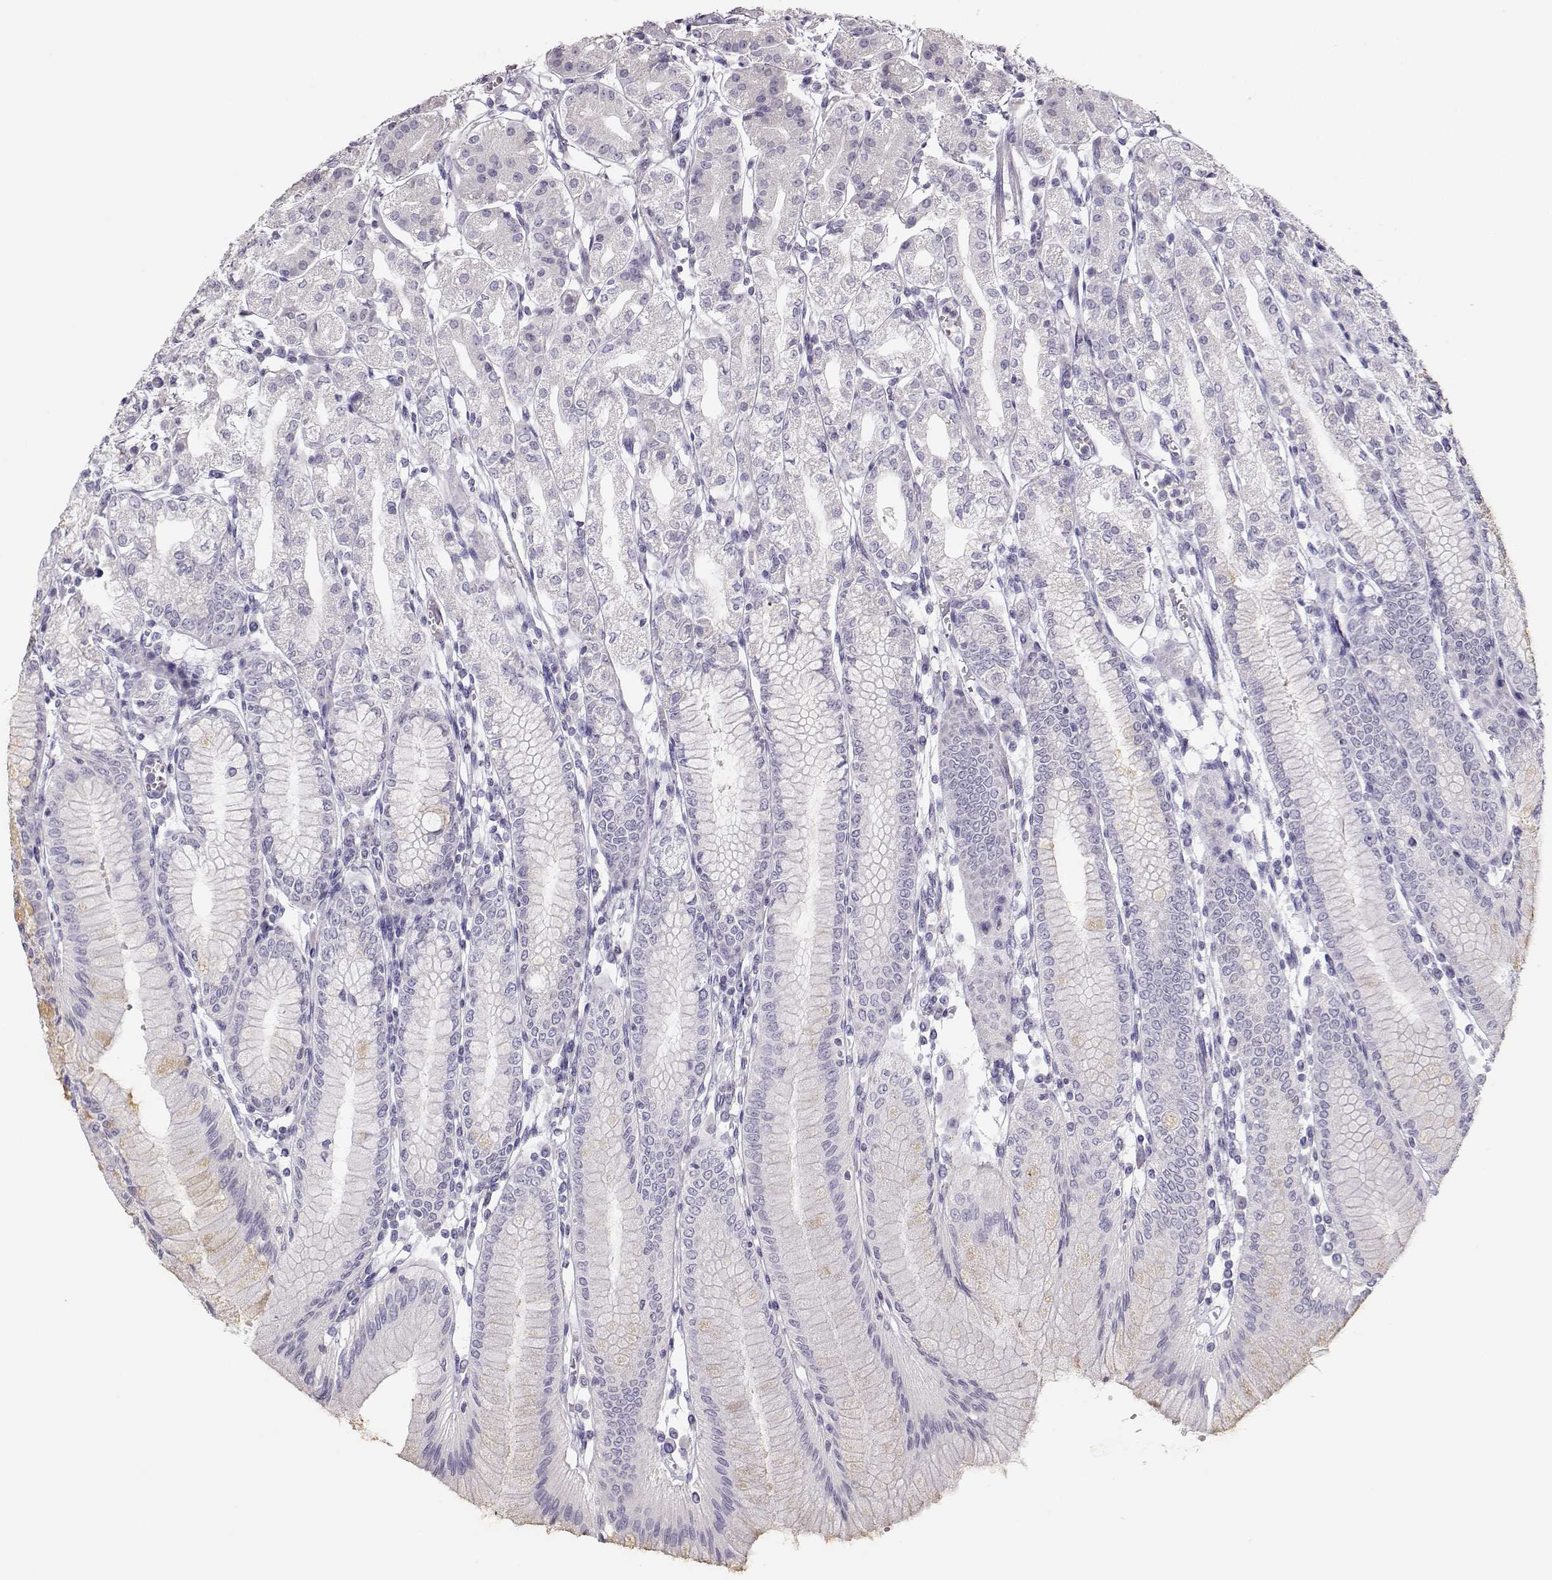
{"staining": {"intensity": "moderate", "quantity": "<25%", "location": "cytoplasmic/membranous"}, "tissue": "stomach", "cell_type": "Glandular cells", "image_type": "normal", "snomed": [{"axis": "morphology", "description": "Normal tissue, NOS"}, {"axis": "topography", "description": "Skeletal muscle"}, {"axis": "topography", "description": "Stomach"}], "caption": "This photomicrograph demonstrates normal stomach stained with IHC to label a protein in brown. The cytoplasmic/membranous of glandular cells show moderate positivity for the protein. Nuclei are counter-stained blue.", "gene": "LEPR", "patient": {"sex": "female", "age": 57}}